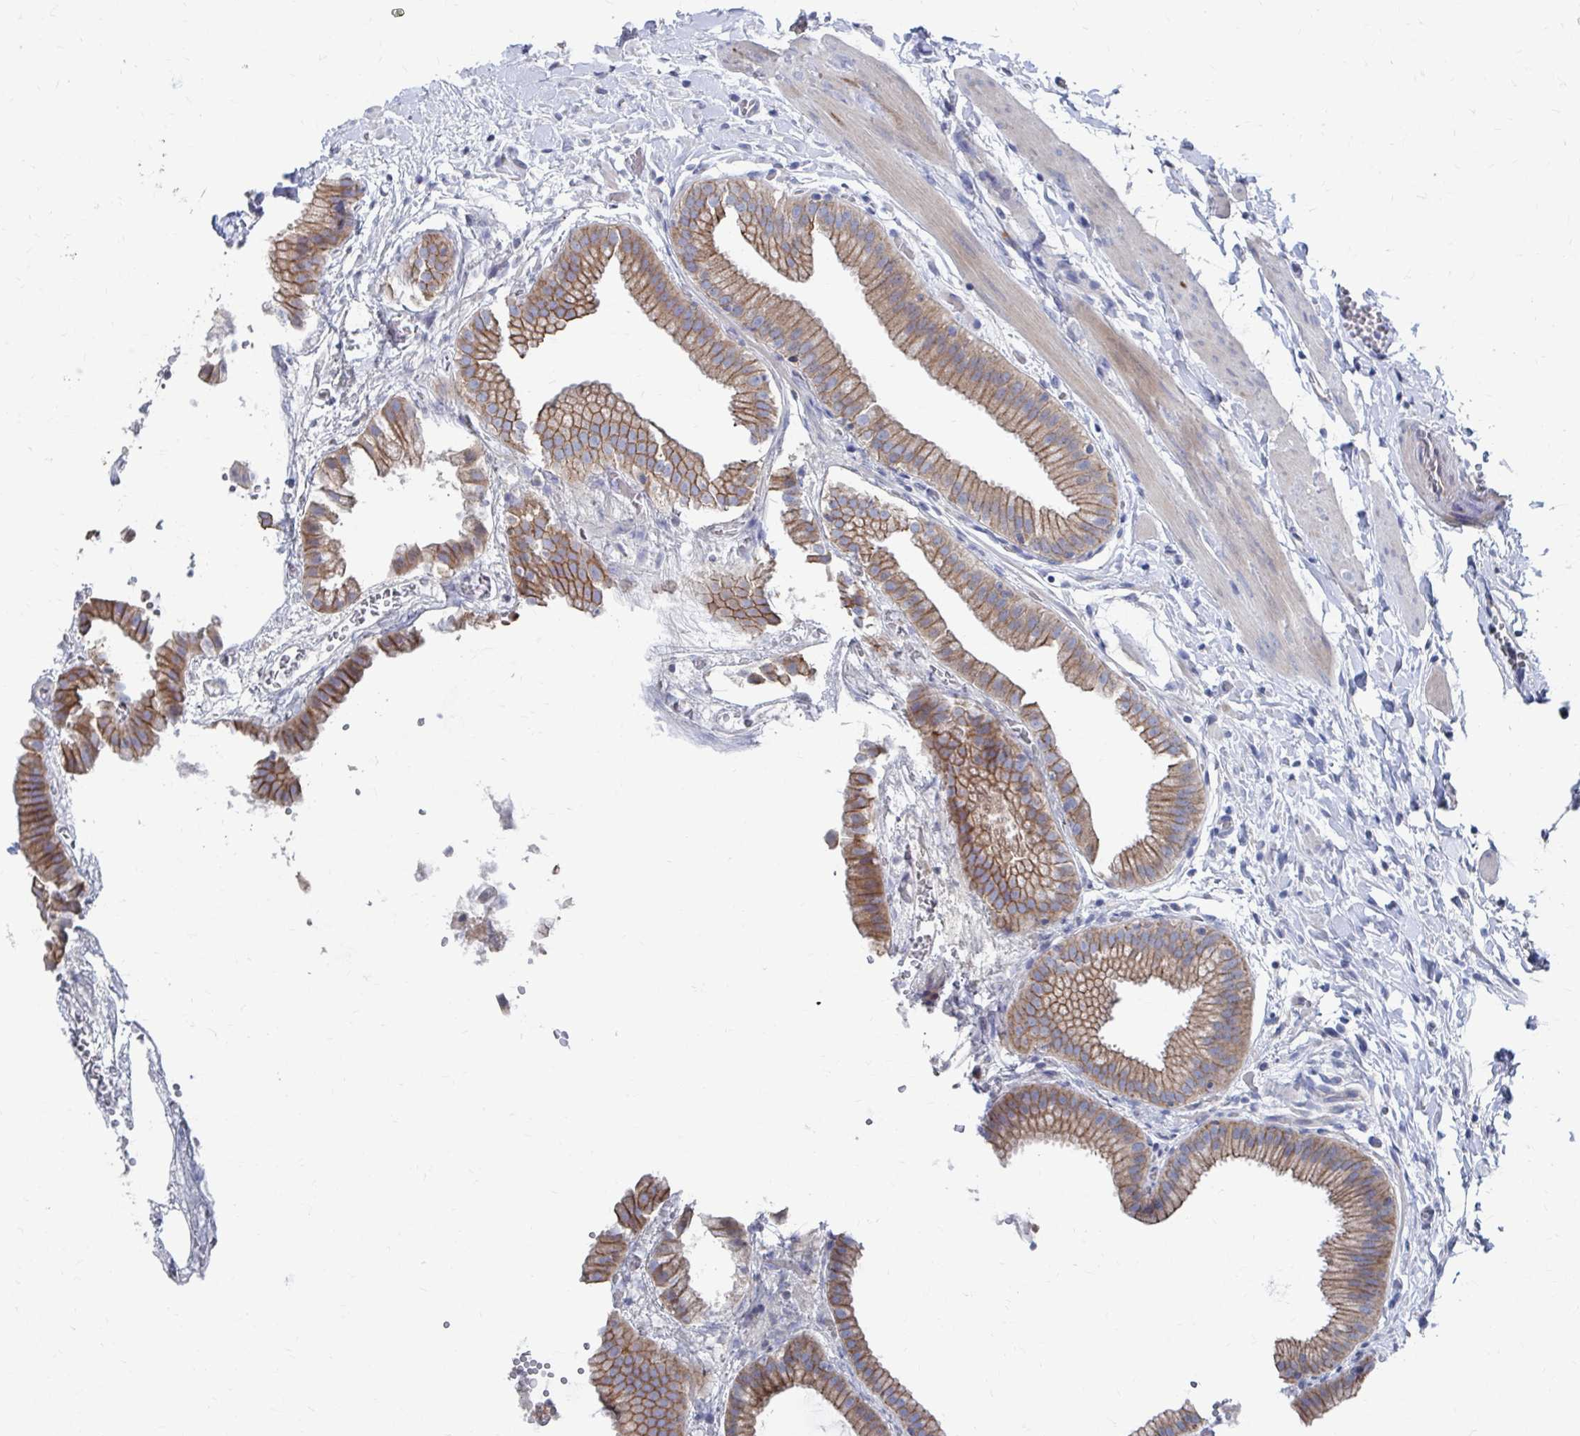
{"staining": {"intensity": "moderate", "quantity": ">75%", "location": "cytoplasmic/membranous"}, "tissue": "gallbladder", "cell_type": "Glandular cells", "image_type": "normal", "snomed": [{"axis": "morphology", "description": "Normal tissue, NOS"}, {"axis": "topography", "description": "Gallbladder"}], "caption": "A histopathology image showing moderate cytoplasmic/membranous positivity in approximately >75% of glandular cells in normal gallbladder, as visualized by brown immunohistochemical staining.", "gene": "PLEKHG7", "patient": {"sex": "female", "age": 63}}